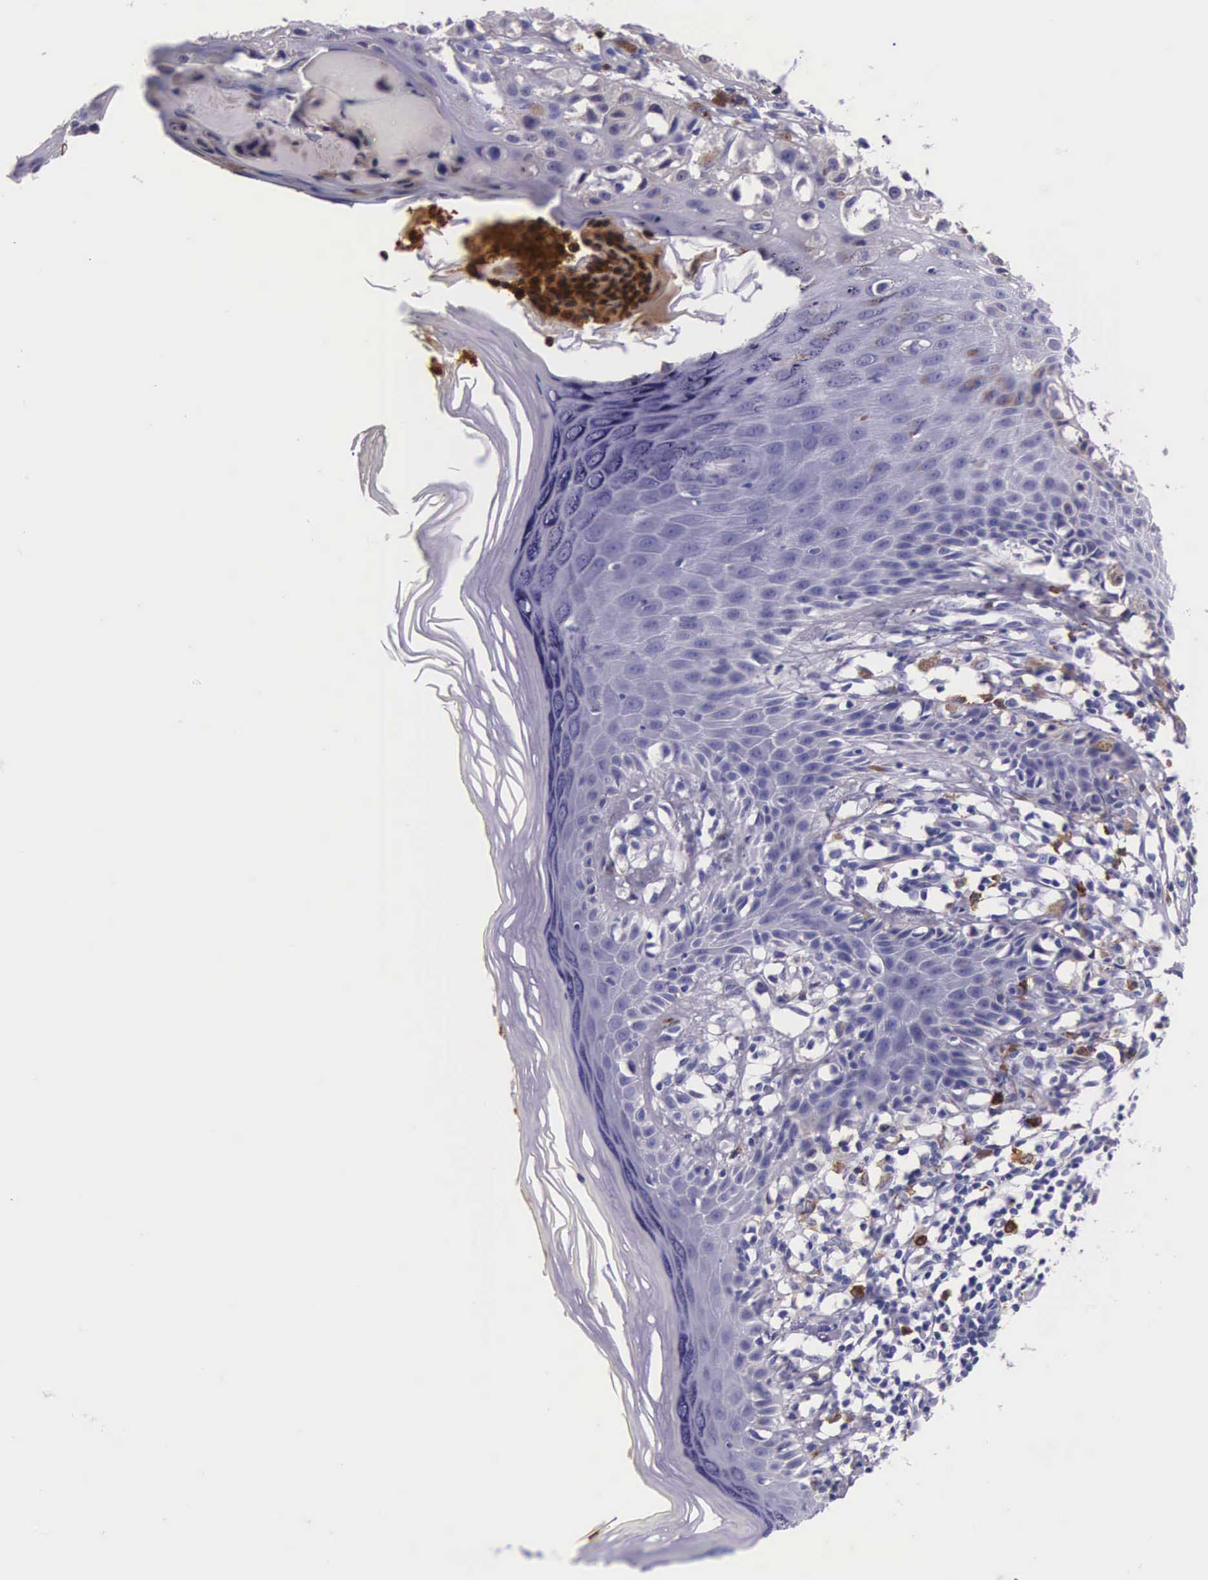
{"staining": {"intensity": "negative", "quantity": "none", "location": "none"}, "tissue": "melanoma", "cell_type": "Tumor cells", "image_type": "cancer", "snomed": [{"axis": "morphology", "description": "Malignant melanoma, NOS"}, {"axis": "topography", "description": "Skin"}], "caption": "Protein analysis of malignant melanoma demonstrates no significant positivity in tumor cells.", "gene": "FCN1", "patient": {"sex": "female", "age": 52}}